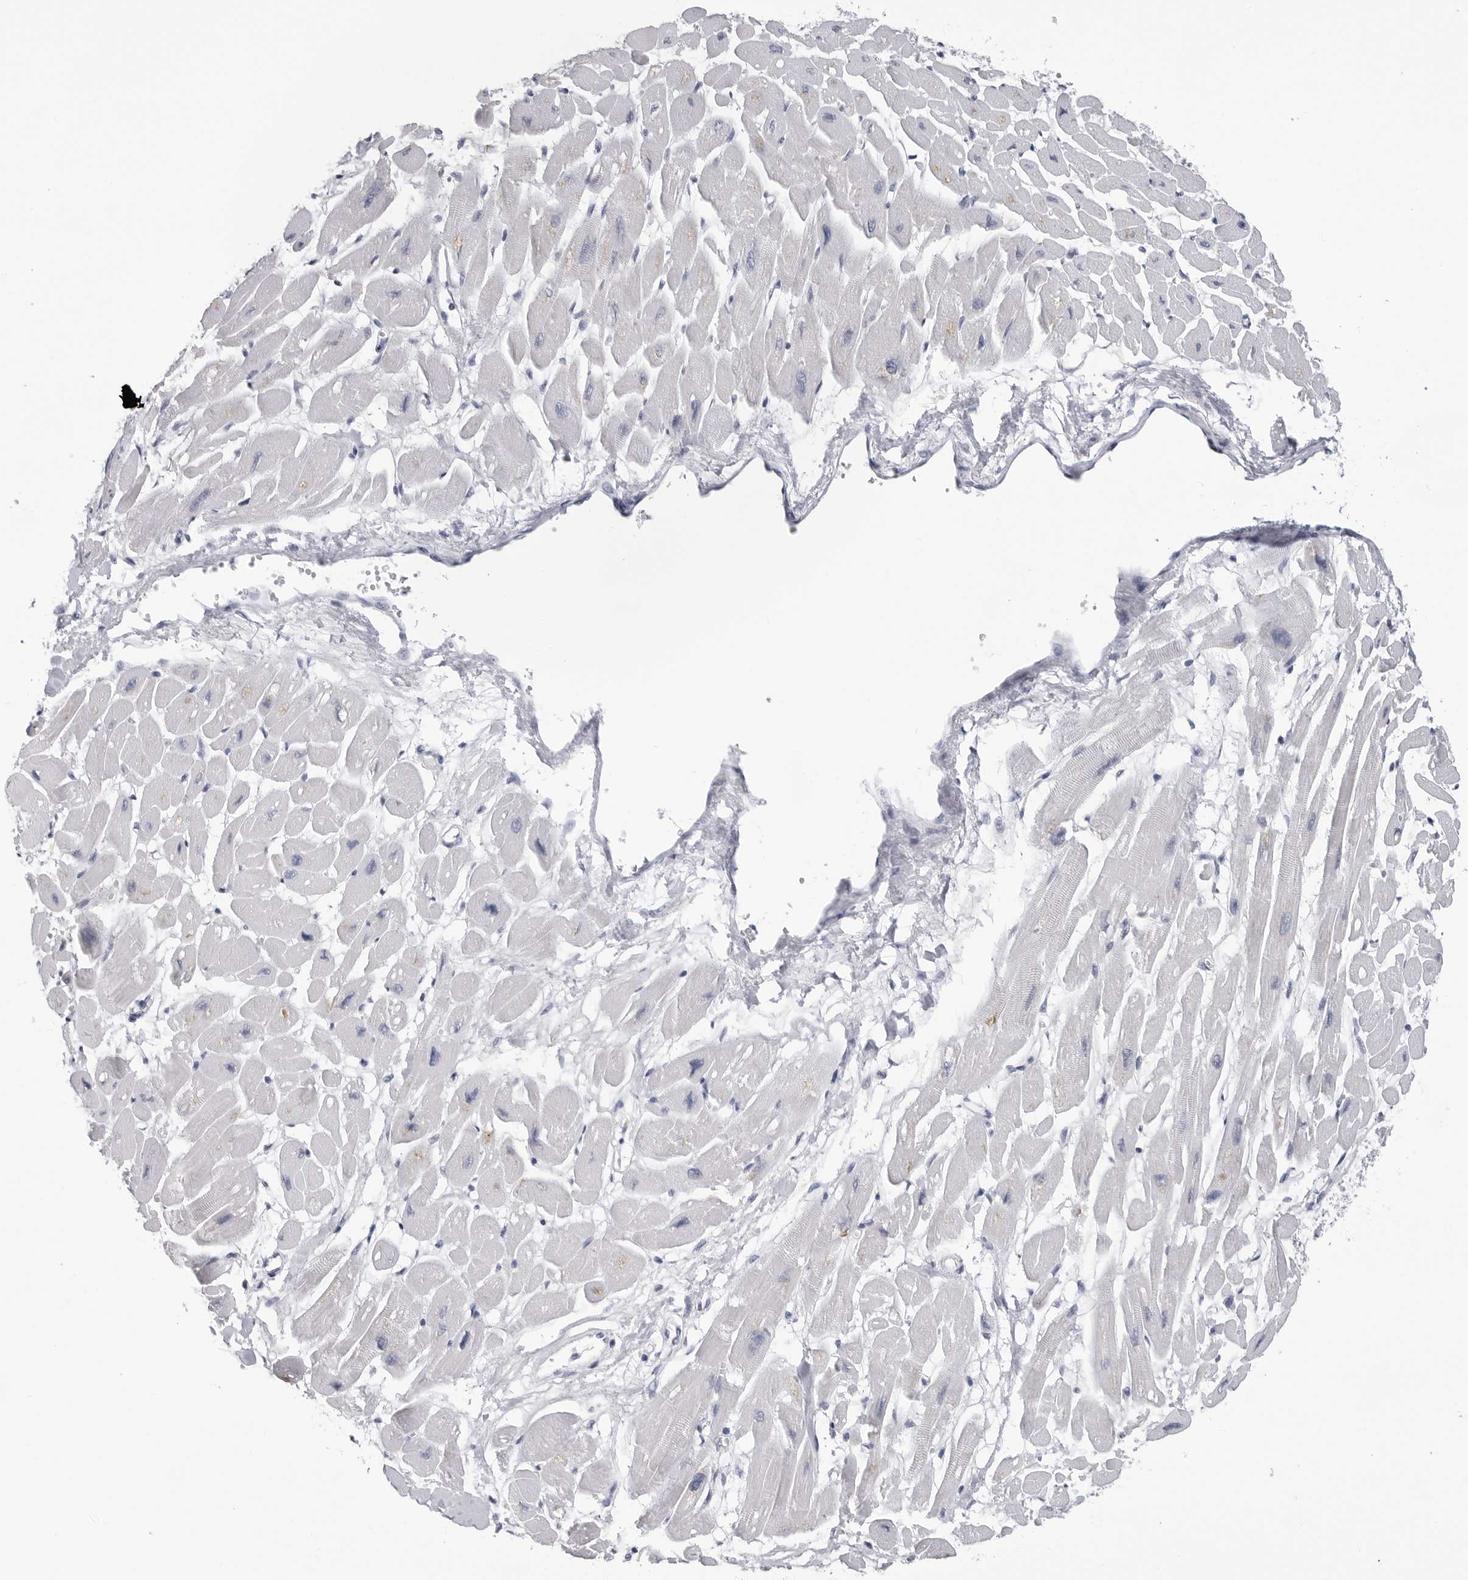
{"staining": {"intensity": "negative", "quantity": "none", "location": "none"}, "tissue": "heart muscle", "cell_type": "Cardiomyocytes", "image_type": "normal", "snomed": [{"axis": "morphology", "description": "Normal tissue, NOS"}, {"axis": "topography", "description": "Heart"}], "caption": "Protein analysis of normal heart muscle shows no significant expression in cardiomyocytes. (DAB IHC visualized using brightfield microscopy, high magnification).", "gene": "PGA3", "patient": {"sex": "female", "age": 54}}